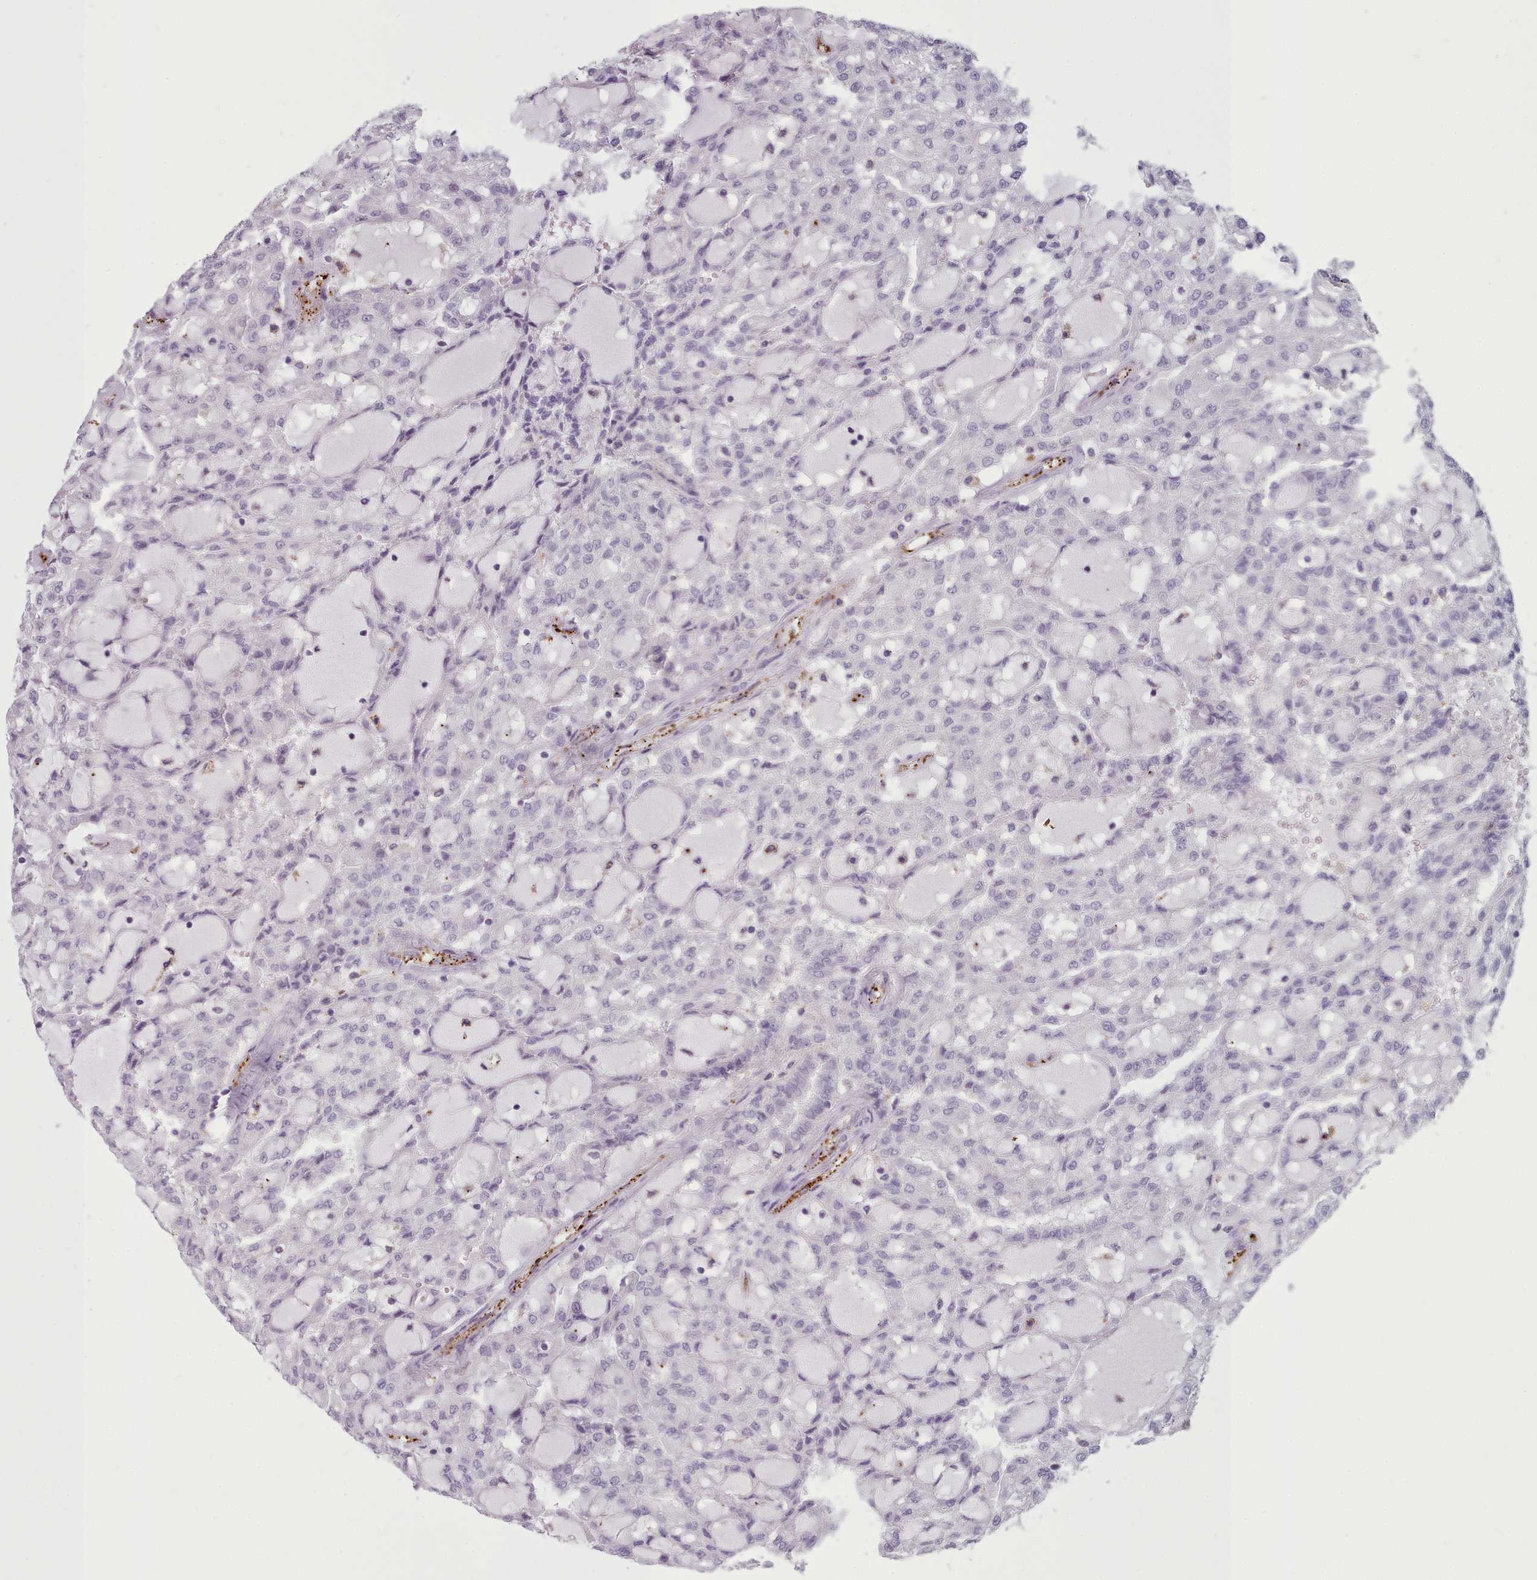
{"staining": {"intensity": "negative", "quantity": "none", "location": "none"}, "tissue": "renal cancer", "cell_type": "Tumor cells", "image_type": "cancer", "snomed": [{"axis": "morphology", "description": "Adenocarcinoma, NOS"}, {"axis": "topography", "description": "Kidney"}], "caption": "Protein analysis of adenocarcinoma (renal) demonstrates no significant staining in tumor cells. (DAB immunohistochemistry visualized using brightfield microscopy, high magnification).", "gene": "CD300LF", "patient": {"sex": "male", "age": 63}}